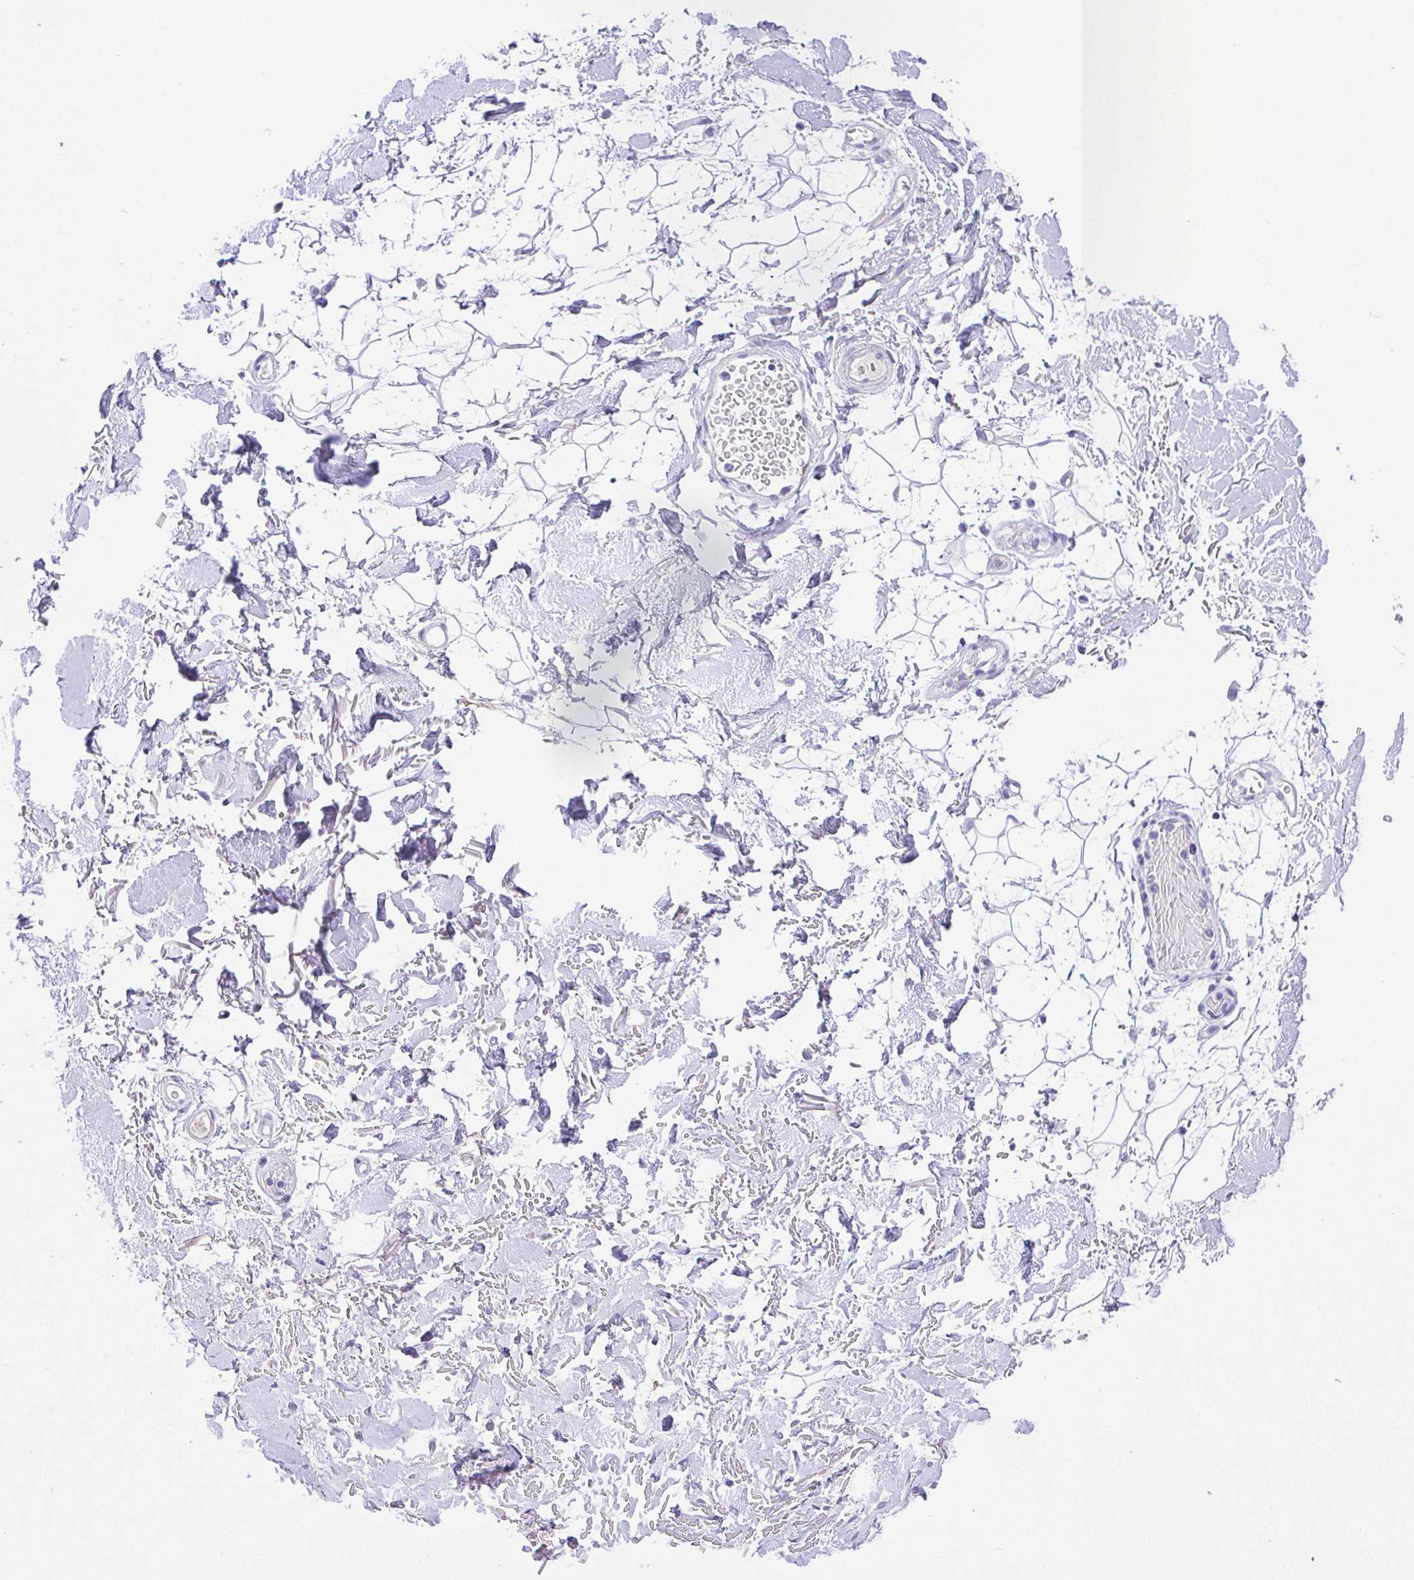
{"staining": {"intensity": "negative", "quantity": "none", "location": "none"}, "tissue": "adipose tissue", "cell_type": "Adipocytes", "image_type": "normal", "snomed": [{"axis": "morphology", "description": "Normal tissue, NOS"}, {"axis": "topography", "description": "Anal"}, {"axis": "topography", "description": "Peripheral nerve tissue"}], "caption": "Immunohistochemical staining of unremarkable human adipose tissue demonstrates no significant expression in adipocytes.", "gene": "SPATA4", "patient": {"sex": "male", "age": 78}}